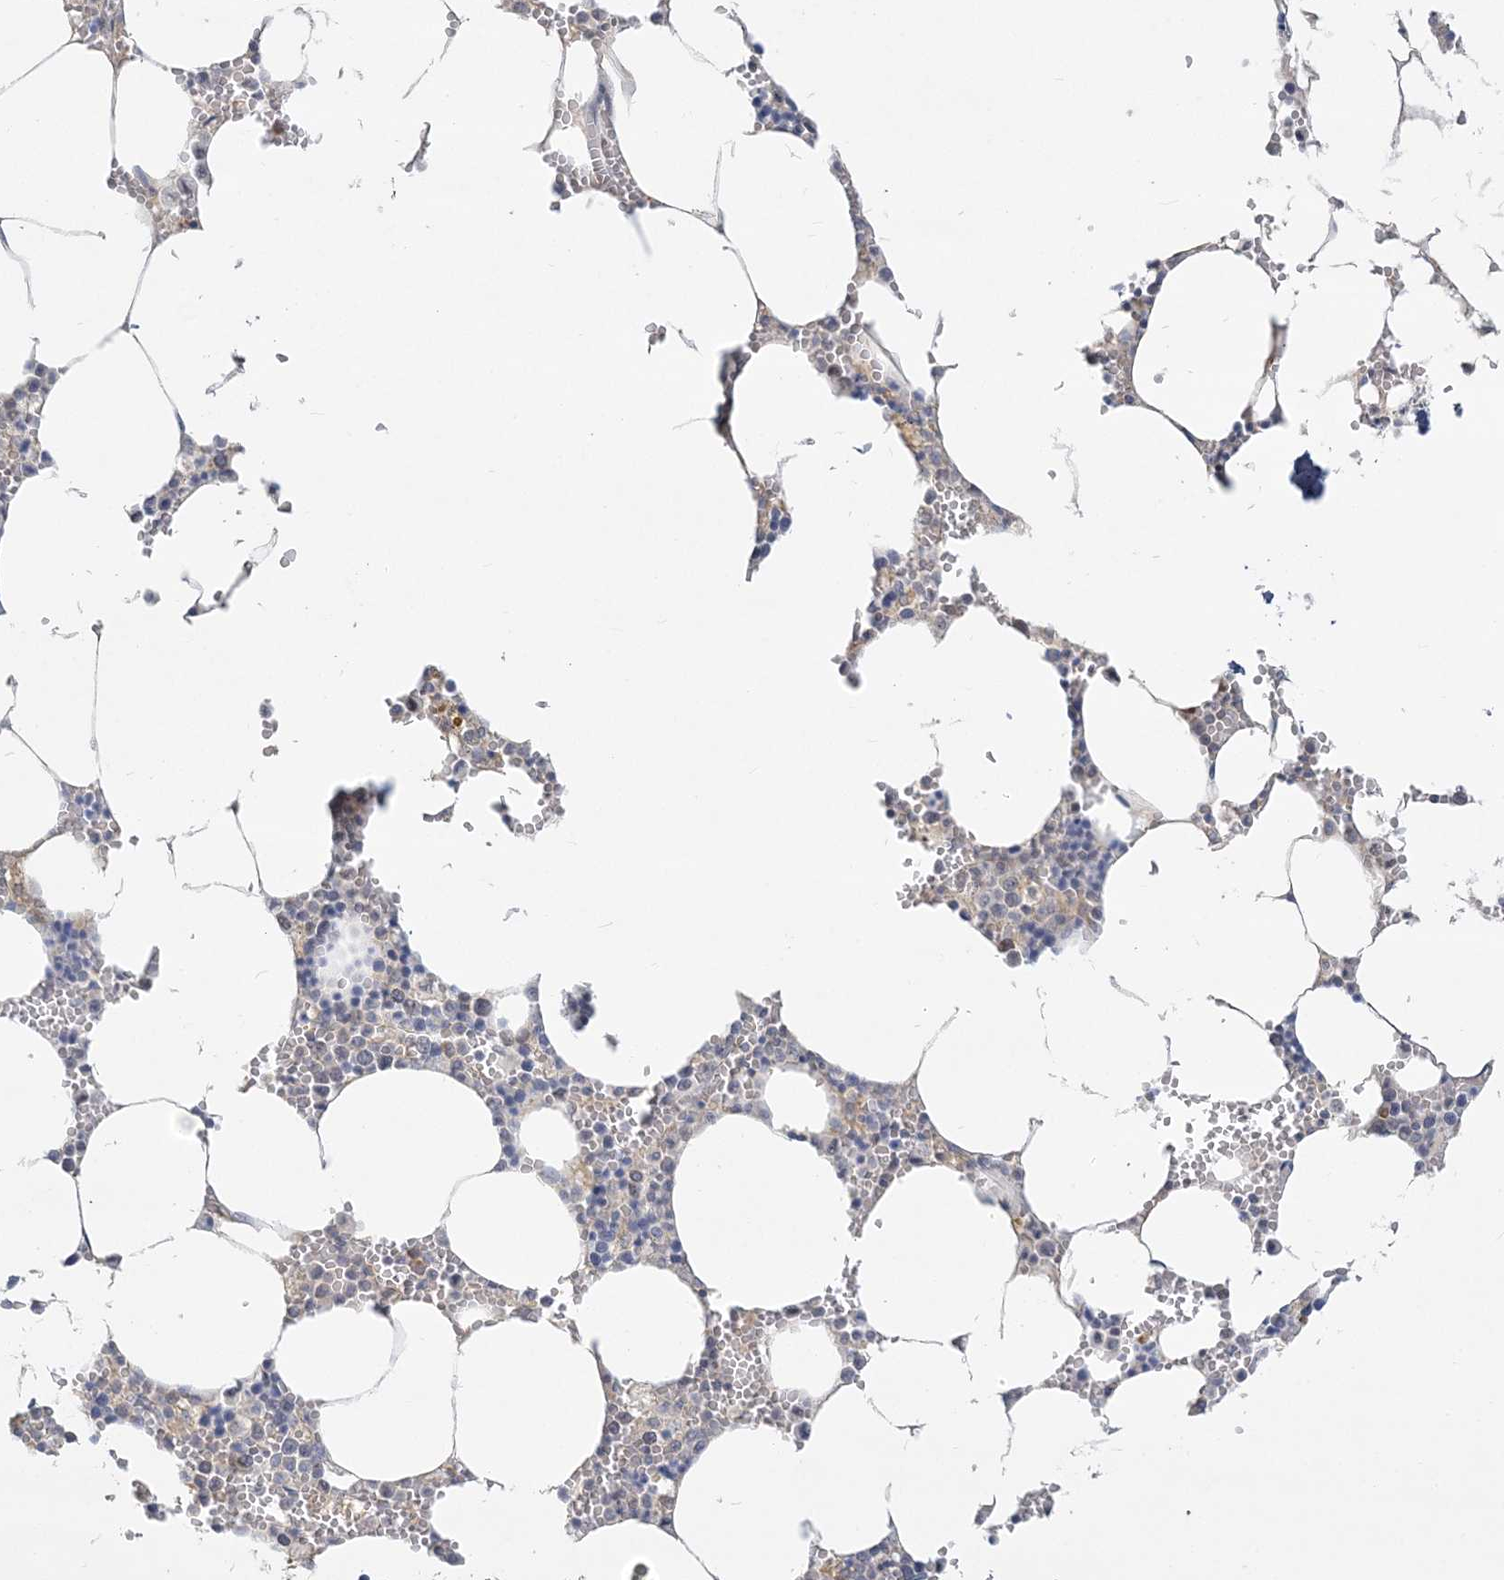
{"staining": {"intensity": "weak", "quantity": "<25%", "location": "nuclear"}, "tissue": "bone marrow", "cell_type": "Hematopoietic cells", "image_type": "normal", "snomed": [{"axis": "morphology", "description": "Normal tissue, NOS"}, {"axis": "topography", "description": "Bone marrow"}], "caption": "Bone marrow stained for a protein using IHC reveals no expression hematopoietic cells.", "gene": "ANKS1A", "patient": {"sex": "male", "age": 70}}